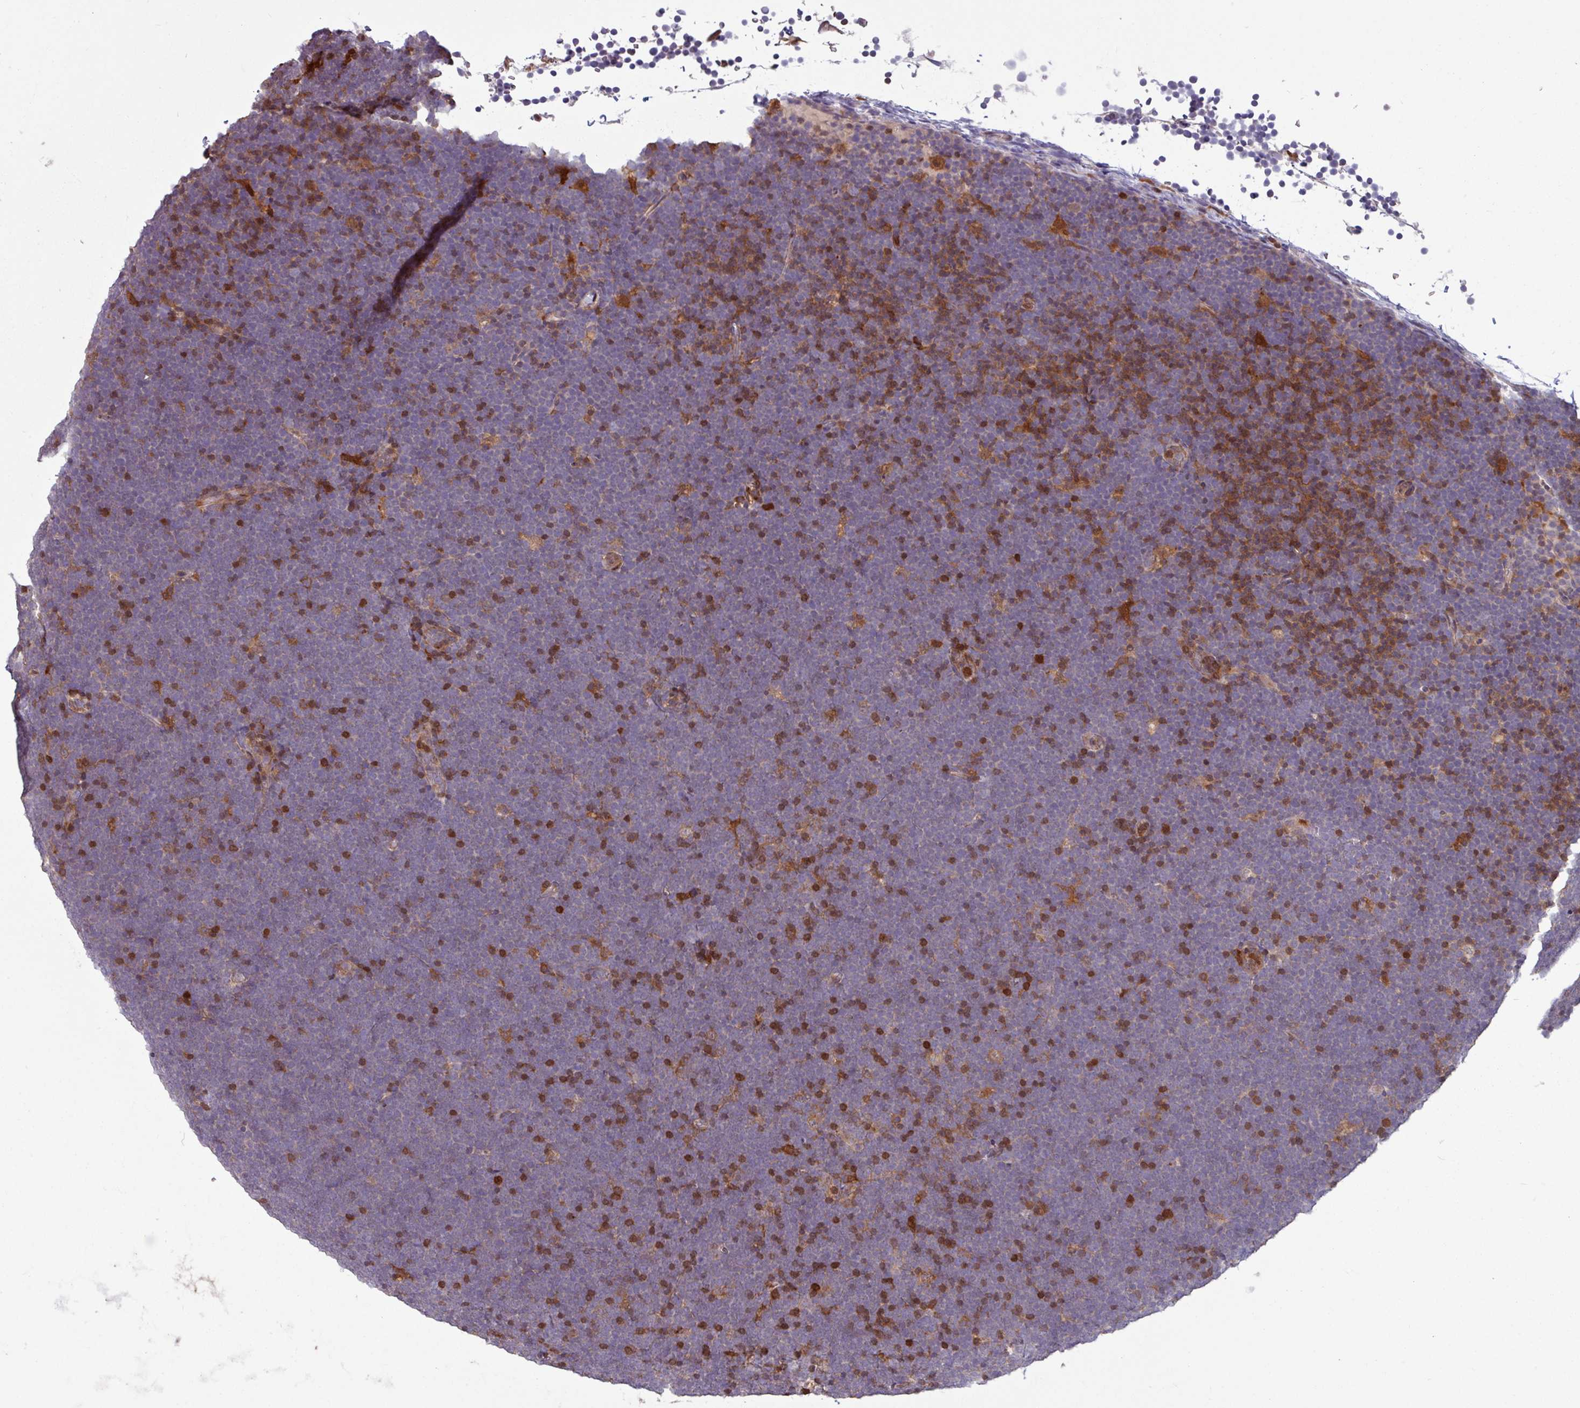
{"staining": {"intensity": "negative", "quantity": "none", "location": "none"}, "tissue": "lymphoma", "cell_type": "Tumor cells", "image_type": "cancer", "snomed": [{"axis": "morphology", "description": "Malignant lymphoma, non-Hodgkin's type, High grade"}, {"axis": "topography", "description": "Lymph node"}], "caption": "This image is of high-grade malignant lymphoma, non-Hodgkin's type stained with immunohistochemistry to label a protein in brown with the nuclei are counter-stained blue. There is no staining in tumor cells.", "gene": "SEC61G", "patient": {"sex": "male", "age": 13}}